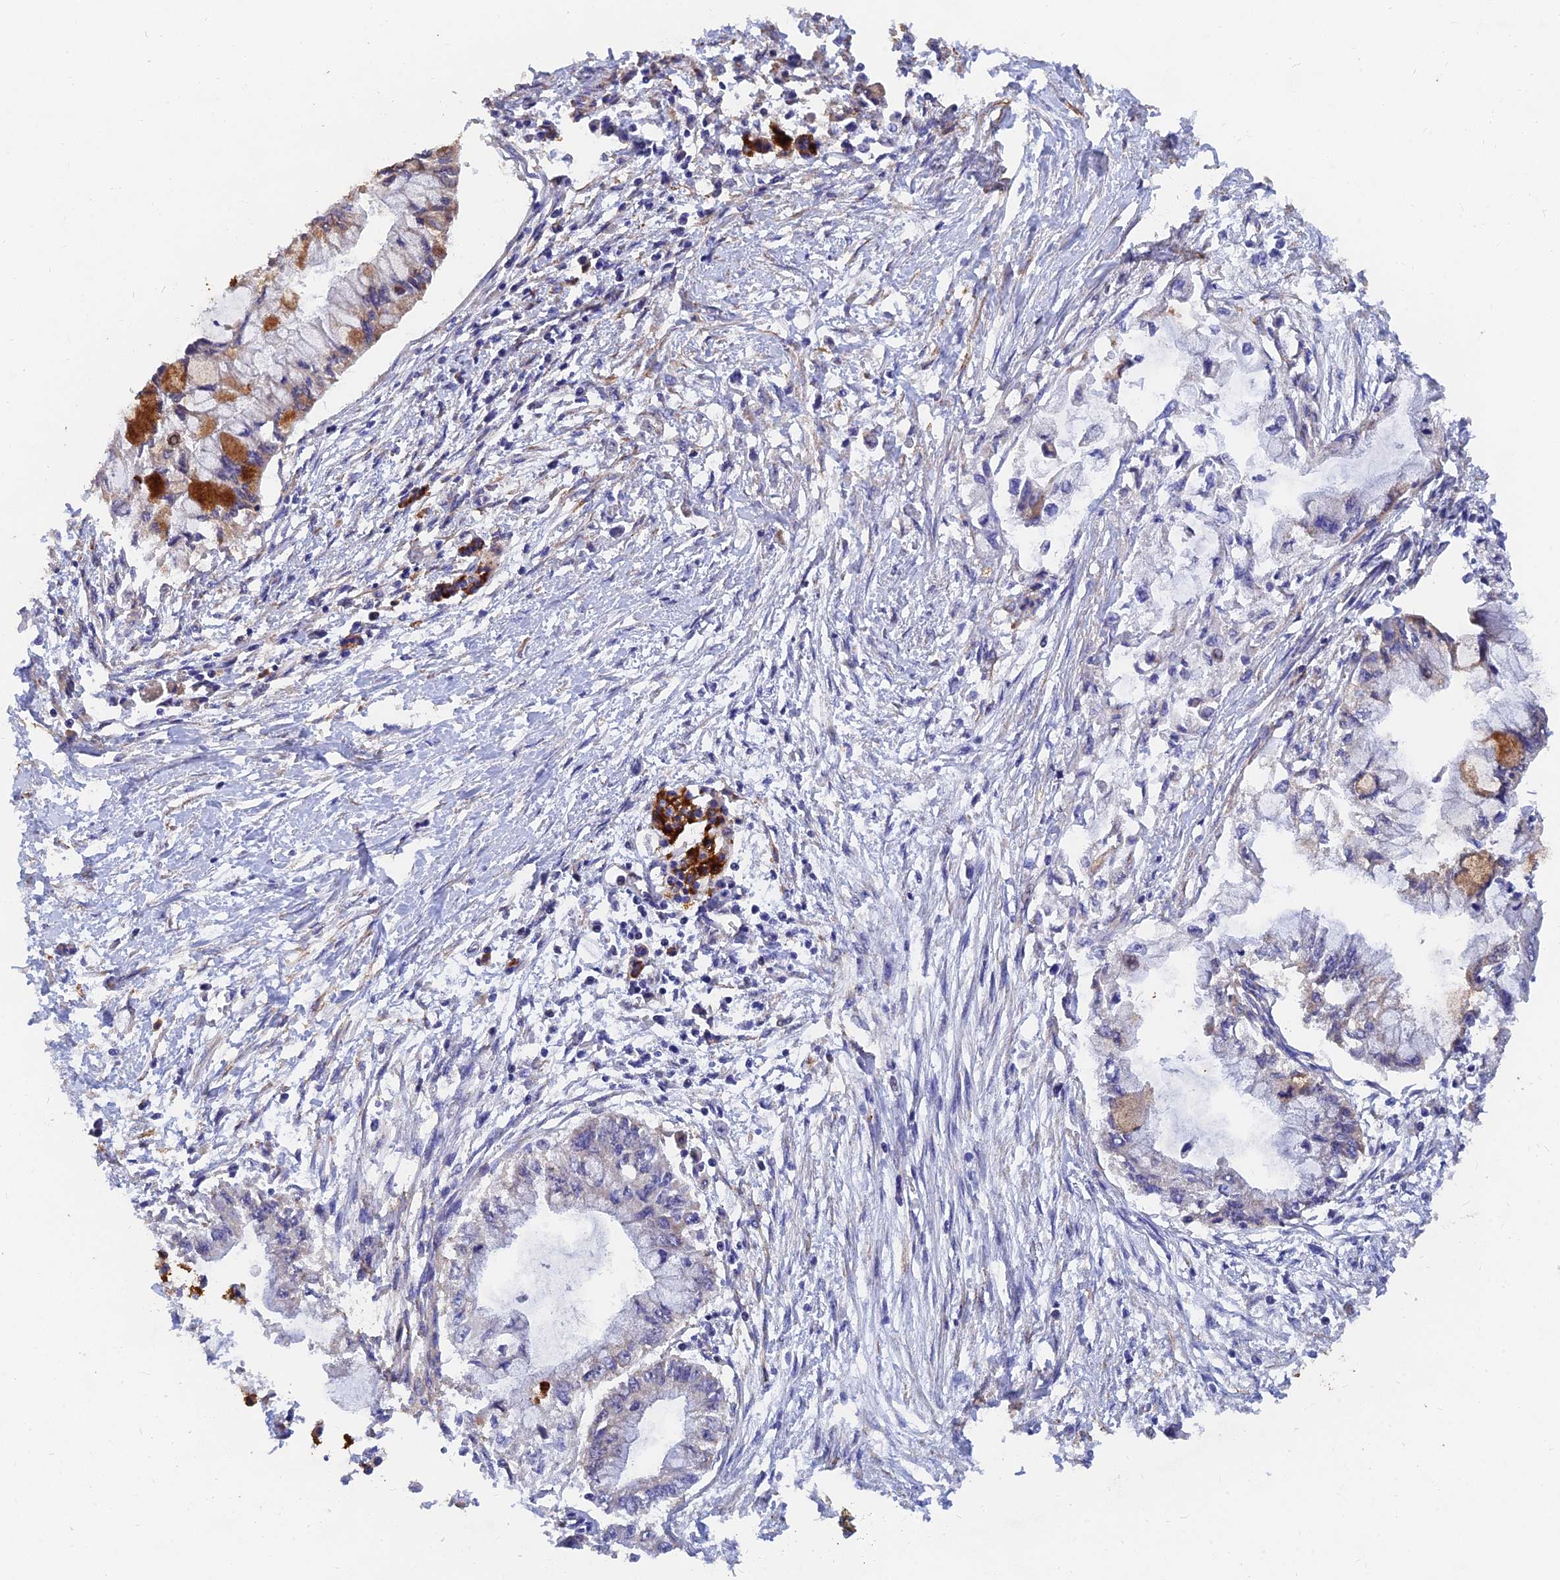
{"staining": {"intensity": "moderate", "quantity": "<25%", "location": "cytoplasmic/membranous"}, "tissue": "pancreatic cancer", "cell_type": "Tumor cells", "image_type": "cancer", "snomed": [{"axis": "morphology", "description": "Adenocarcinoma, NOS"}, {"axis": "topography", "description": "Pancreas"}], "caption": "Moderate cytoplasmic/membranous expression is present in approximately <25% of tumor cells in pancreatic cancer (adenocarcinoma).", "gene": "SLC38A11", "patient": {"sex": "male", "age": 48}}